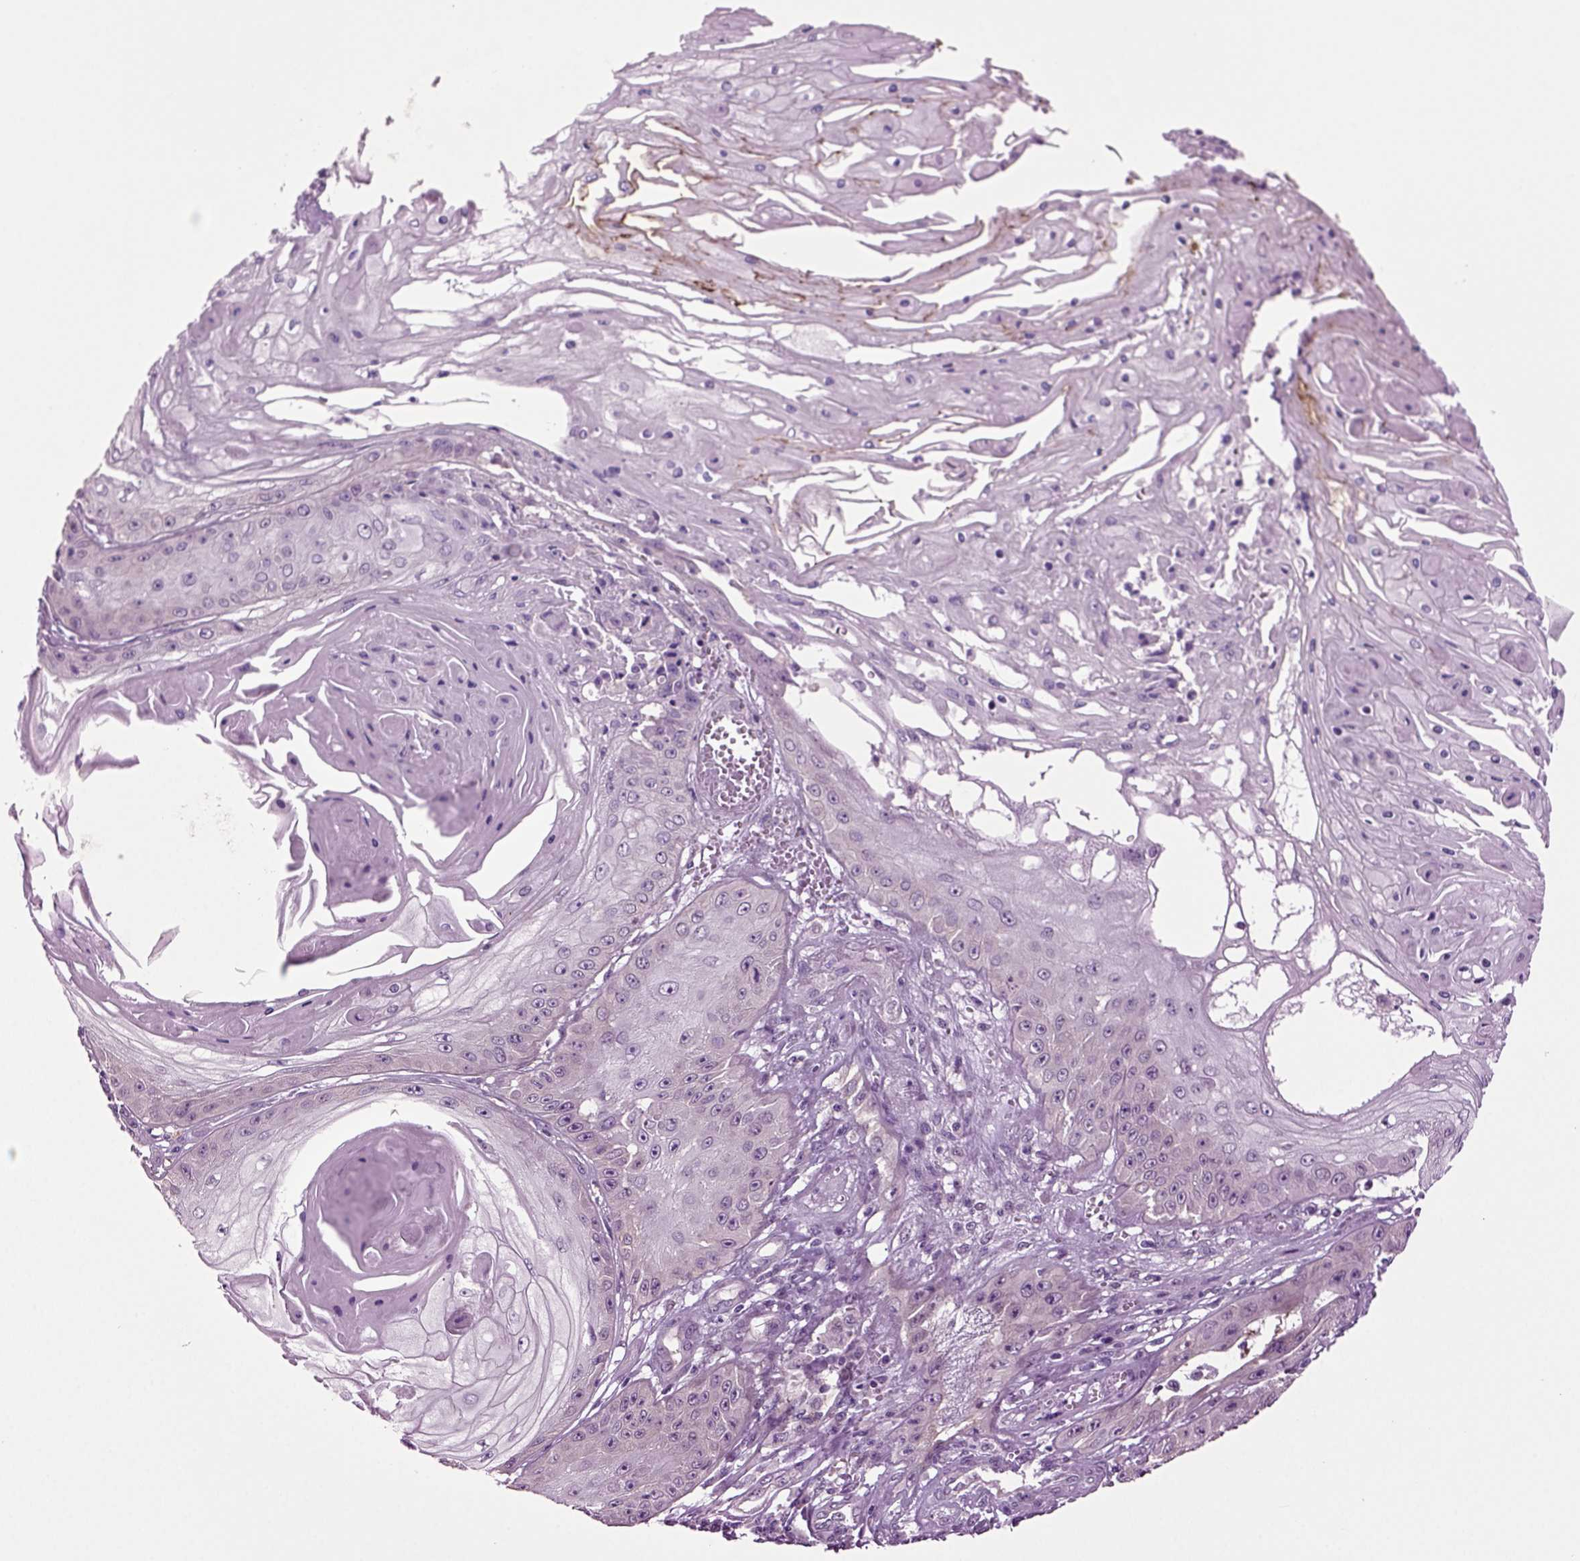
{"staining": {"intensity": "negative", "quantity": "none", "location": "none"}, "tissue": "skin cancer", "cell_type": "Tumor cells", "image_type": "cancer", "snomed": [{"axis": "morphology", "description": "Squamous cell carcinoma, NOS"}, {"axis": "topography", "description": "Skin"}], "caption": "Immunohistochemistry of human skin cancer (squamous cell carcinoma) shows no positivity in tumor cells. (IHC, brightfield microscopy, high magnification).", "gene": "PLCH2", "patient": {"sex": "male", "age": 70}}